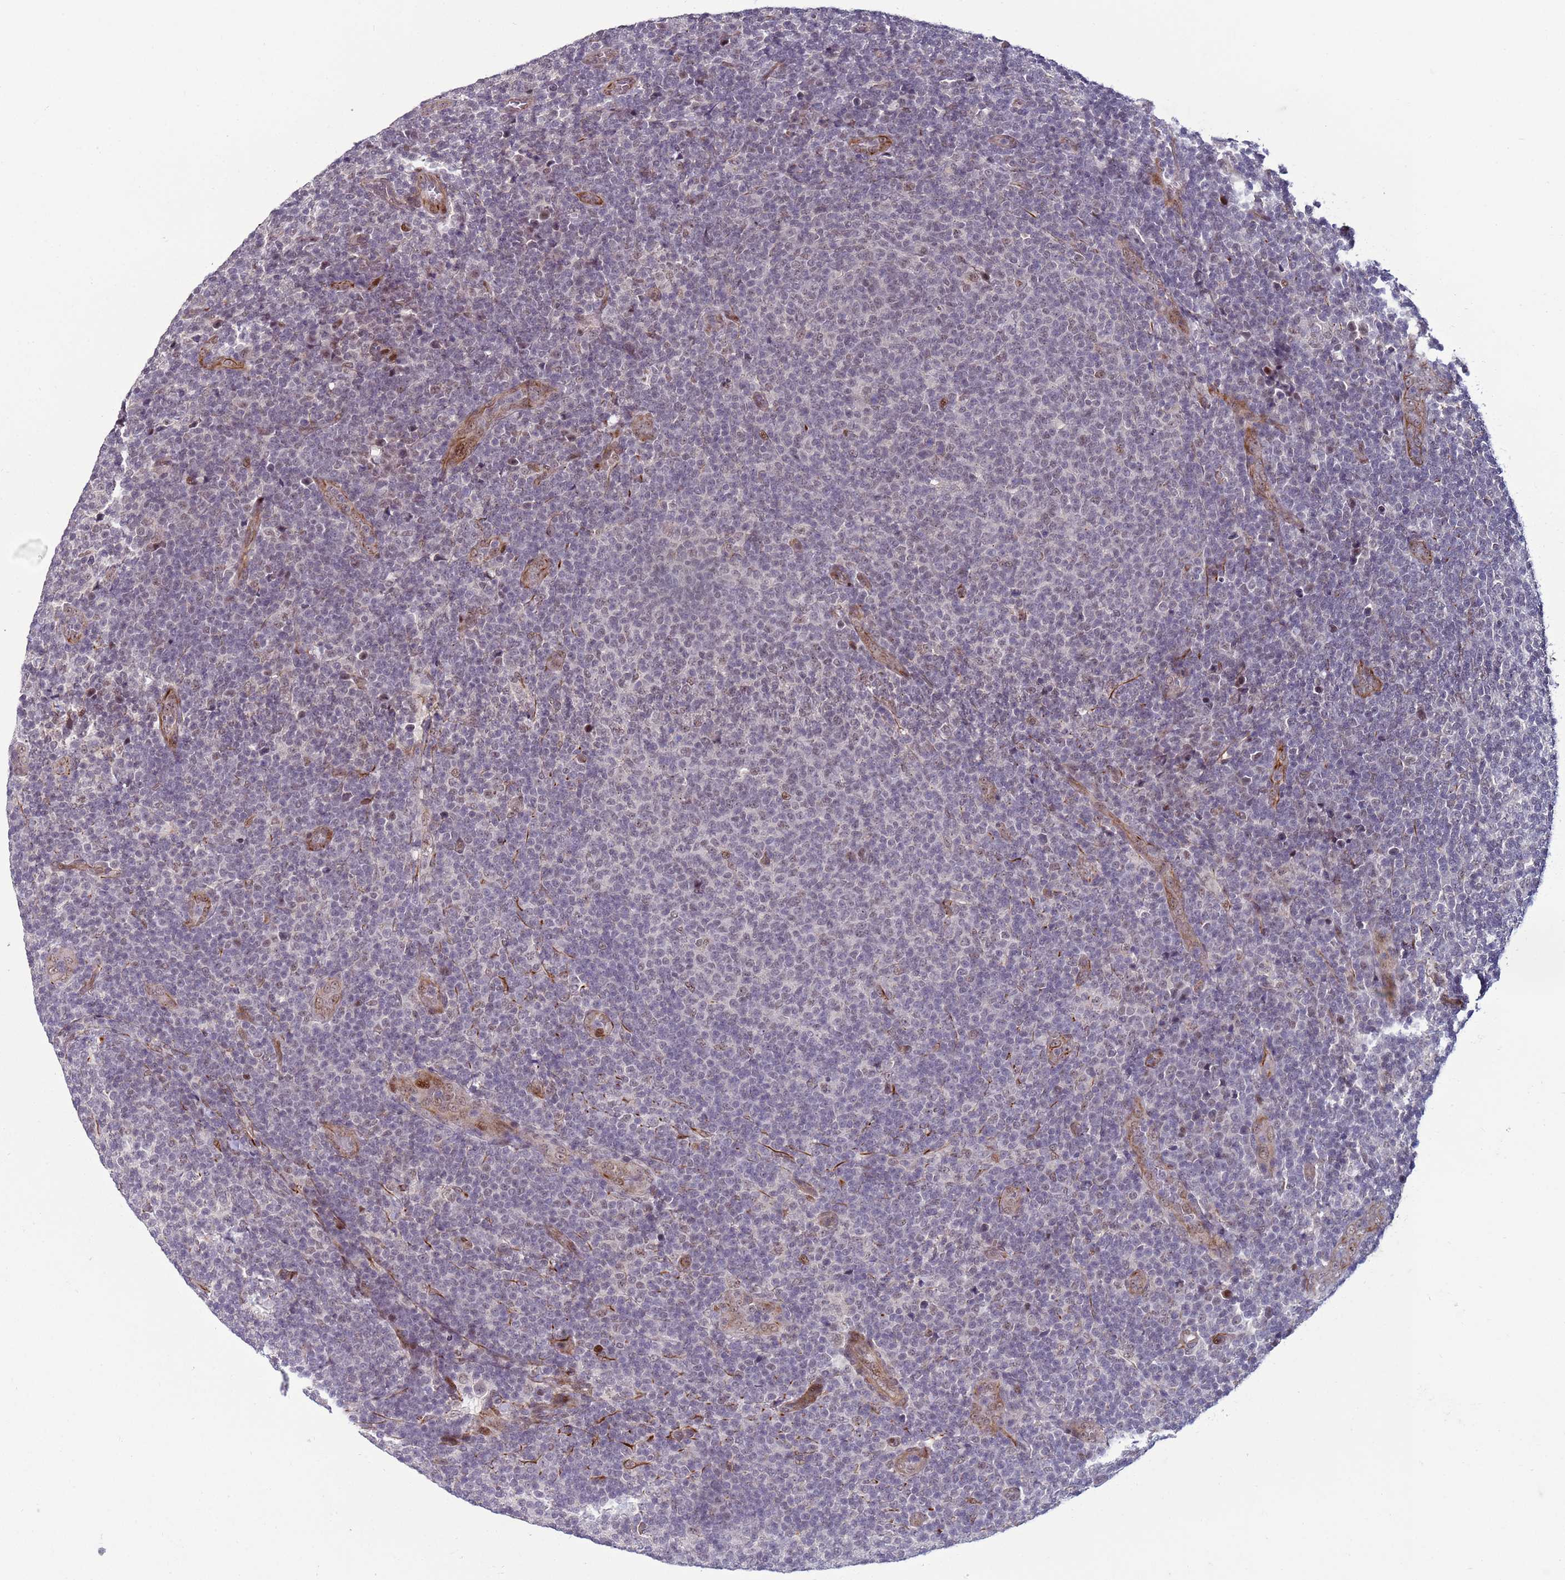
{"staining": {"intensity": "negative", "quantity": "none", "location": "none"}, "tissue": "lymphoma", "cell_type": "Tumor cells", "image_type": "cancer", "snomed": [{"axis": "morphology", "description": "Malignant lymphoma, non-Hodgkin's type, Low grade"}, {"axis": "topography", "description": "Lymph node"}], "caption": "A photomicrograph of human low-grade malignant lymphoma, non-Hodgkin's type is negative for staining in tumor cells.", "gene": "SHC3", "patient": {"sex": "male", "age": 66}}